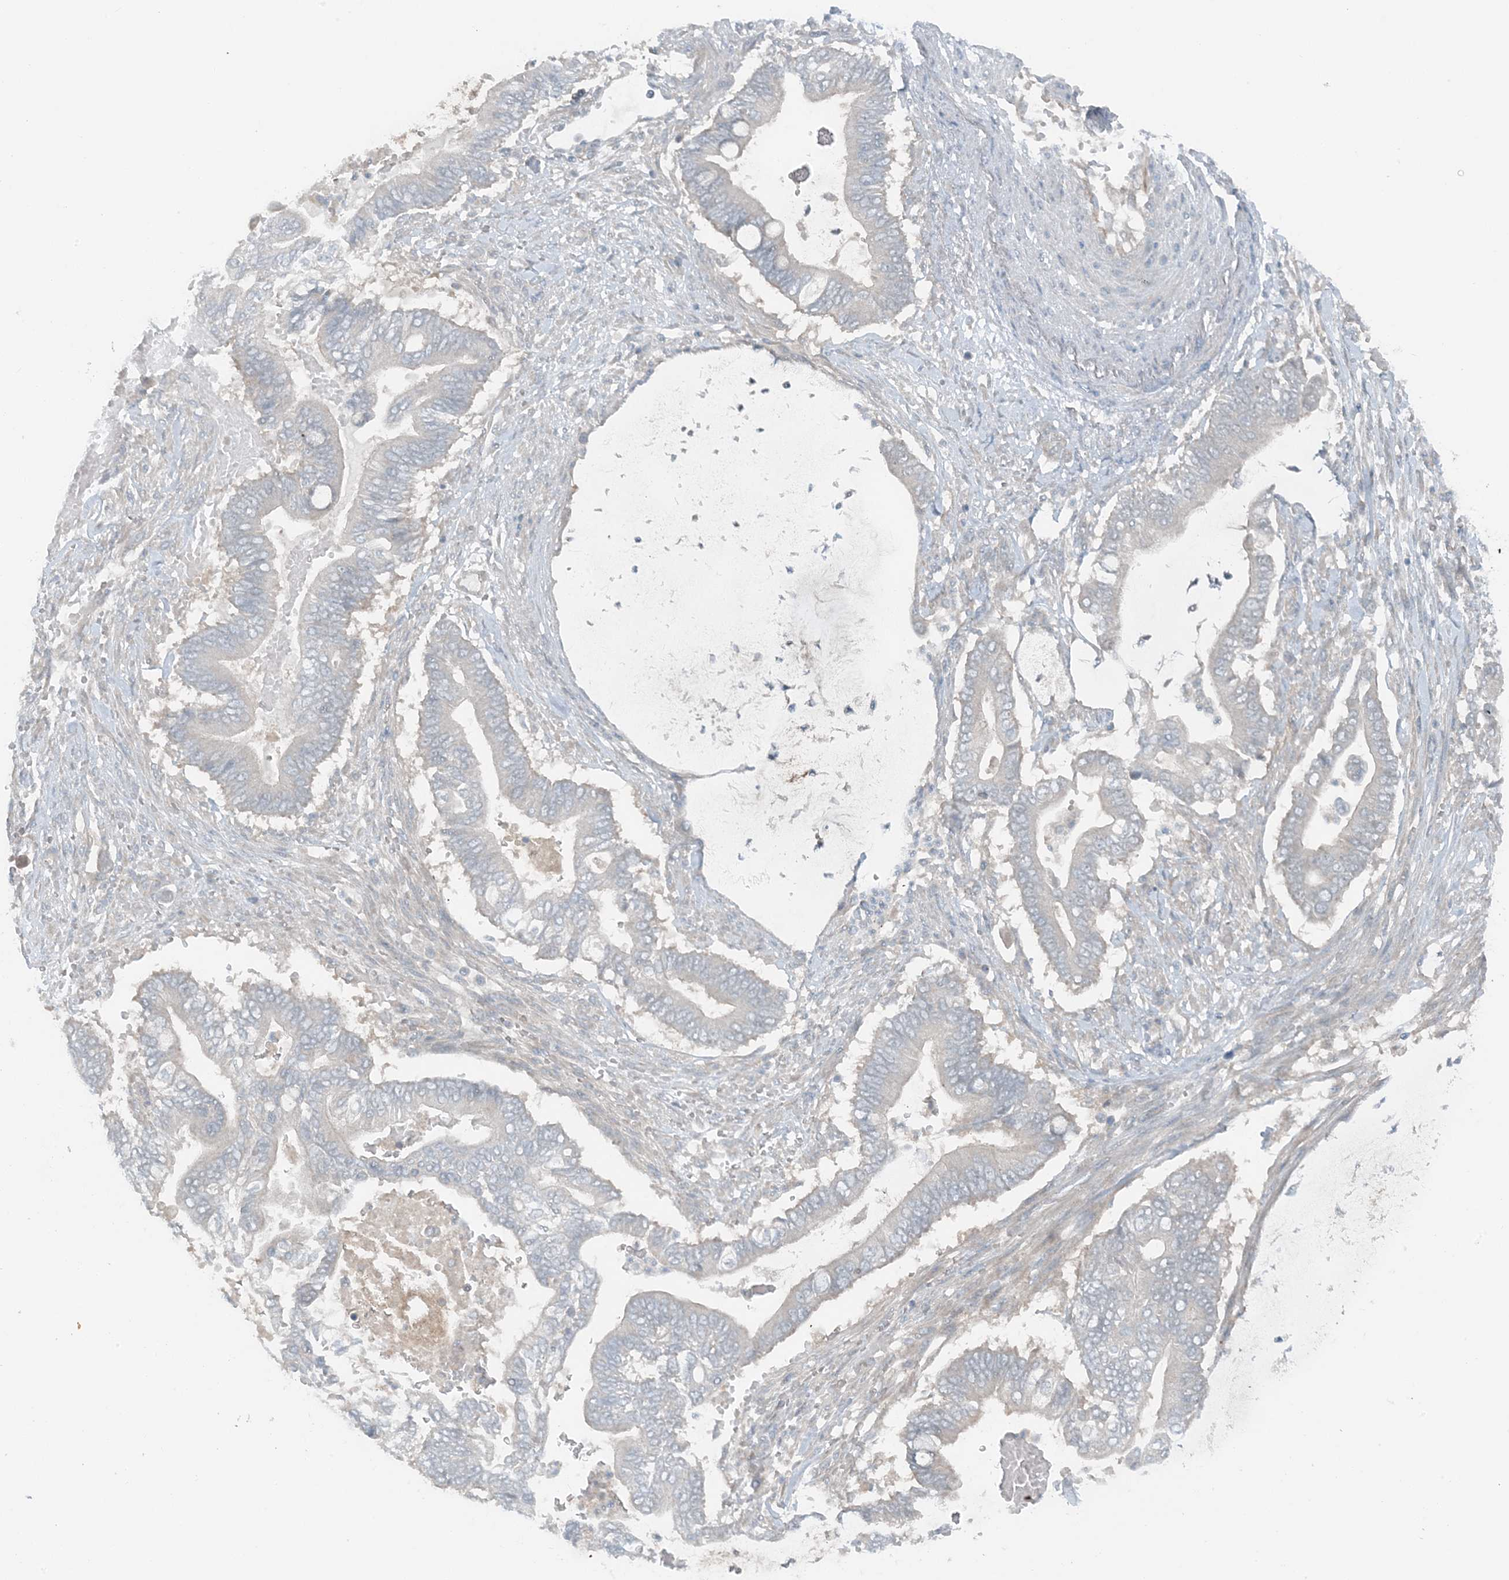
{"staining": {"intensity": "negative", "quantity": "none", "location": "none"}, "tissue": "pancreatic cancer", "cell_type": "Tumor cells", "image_type": "cancer", "snomed": [{"axis": "morphology", "description": "Adenocarcinoma, NOS"}, {"axis": "topography", "description": "Pancreas"}], "caption": "Pancreatic cancer (adenocarcinoma) was stained to show a protein in brown. There is no significant expression in tumor cells.", "gene": "MITD1", "patient": {"sex": "male", "age": 68}}